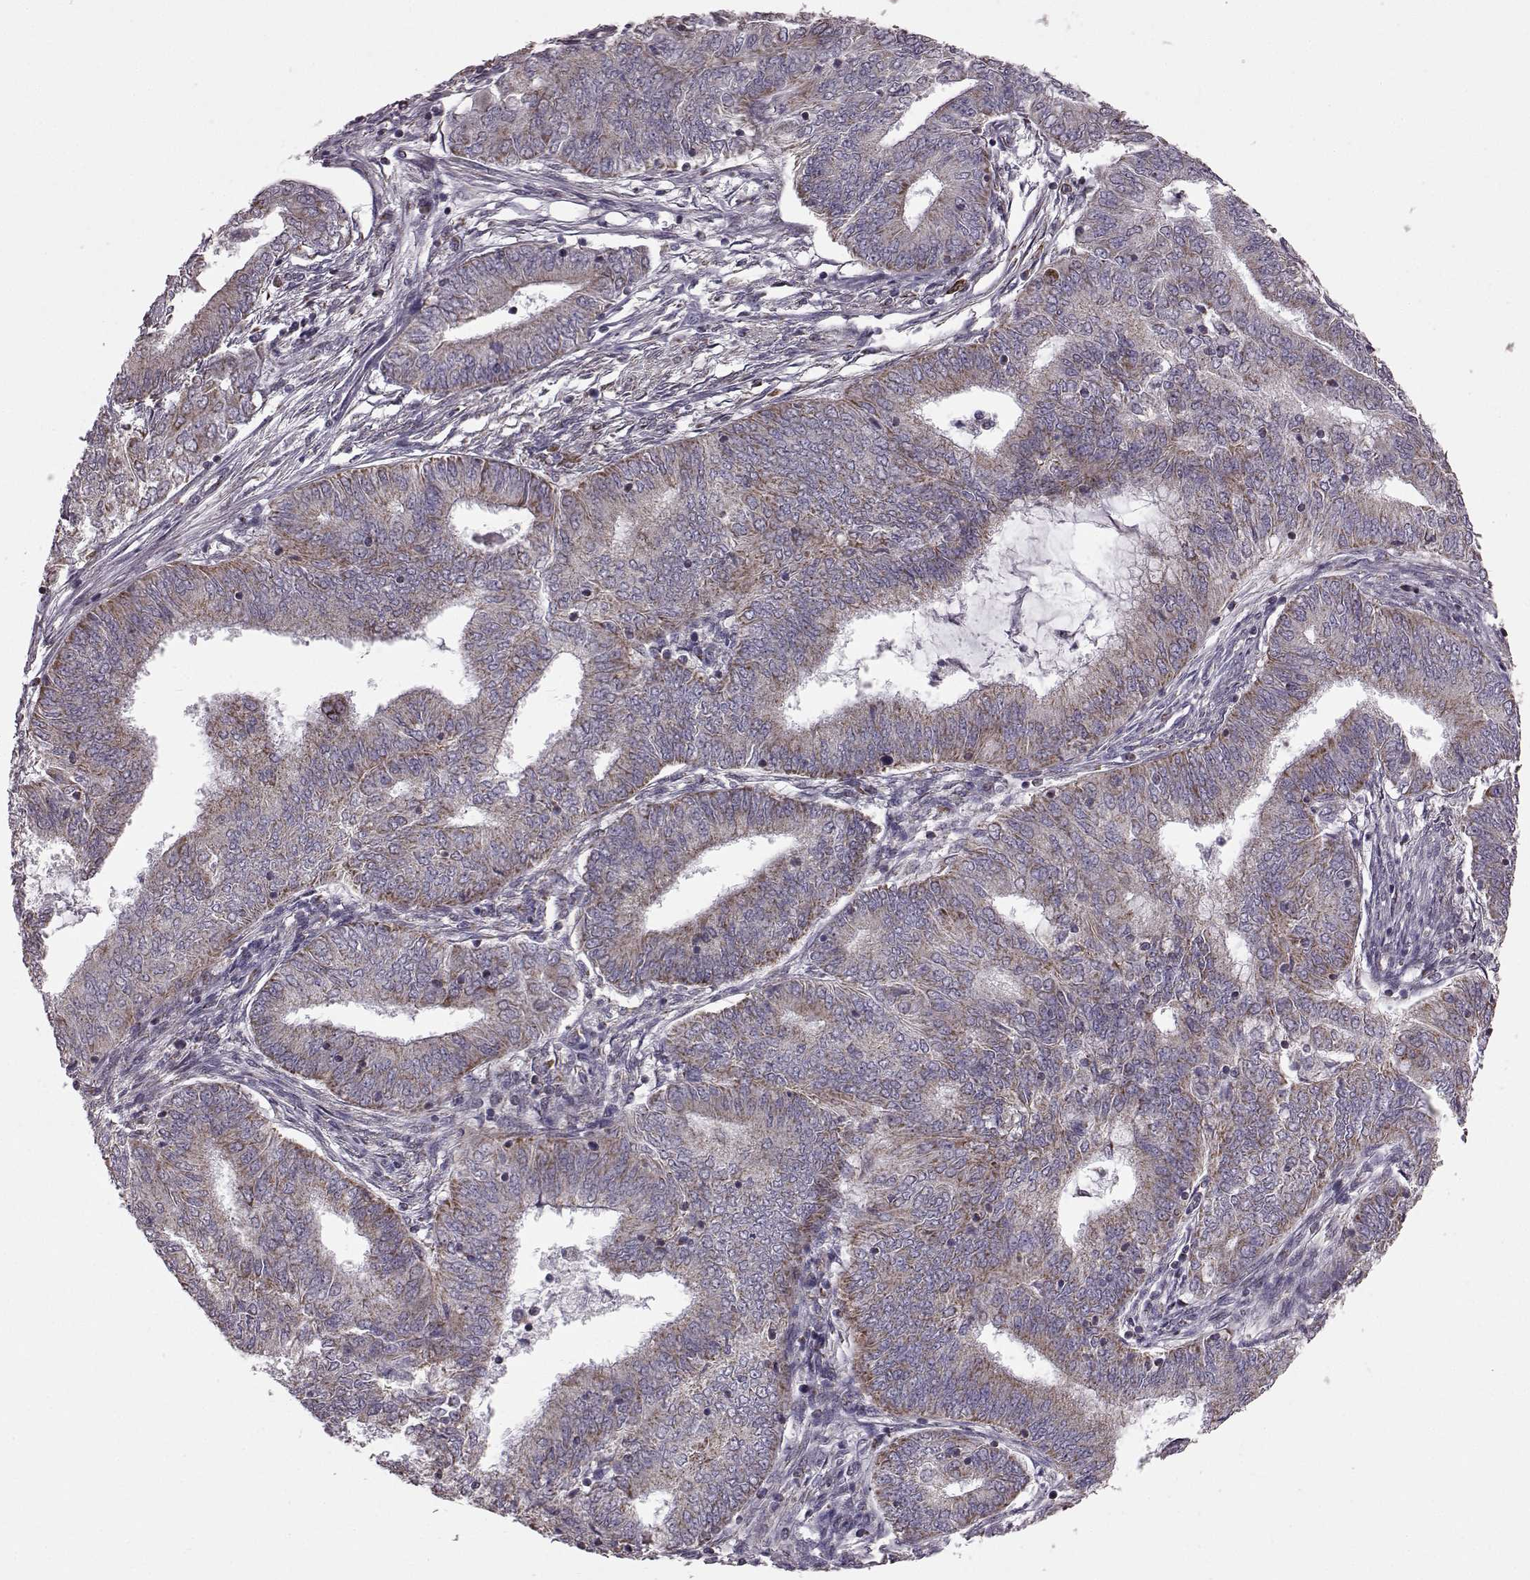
{"staining": {"intensity": "moderate", "quantity": "<25%", "location": "cytoplasmic/membranous"}, "tissue": "endometrial cancer", "cell_type": "Tumor cells", "image_type": "cancer", "snomed": [{"axis": "morphology", "description": "Adenocarcinoma, NOS"}, {"axis": "topography", "description": "Endometrium"}], "caption": "Tumor cells display low levels of moderate cytoplasmic/membranous staining in approximately <25% of cells in adenocarcinoma (endometrial).", "gene": "FAM8A1", "patient": {"sex": "female", "age": 62}}